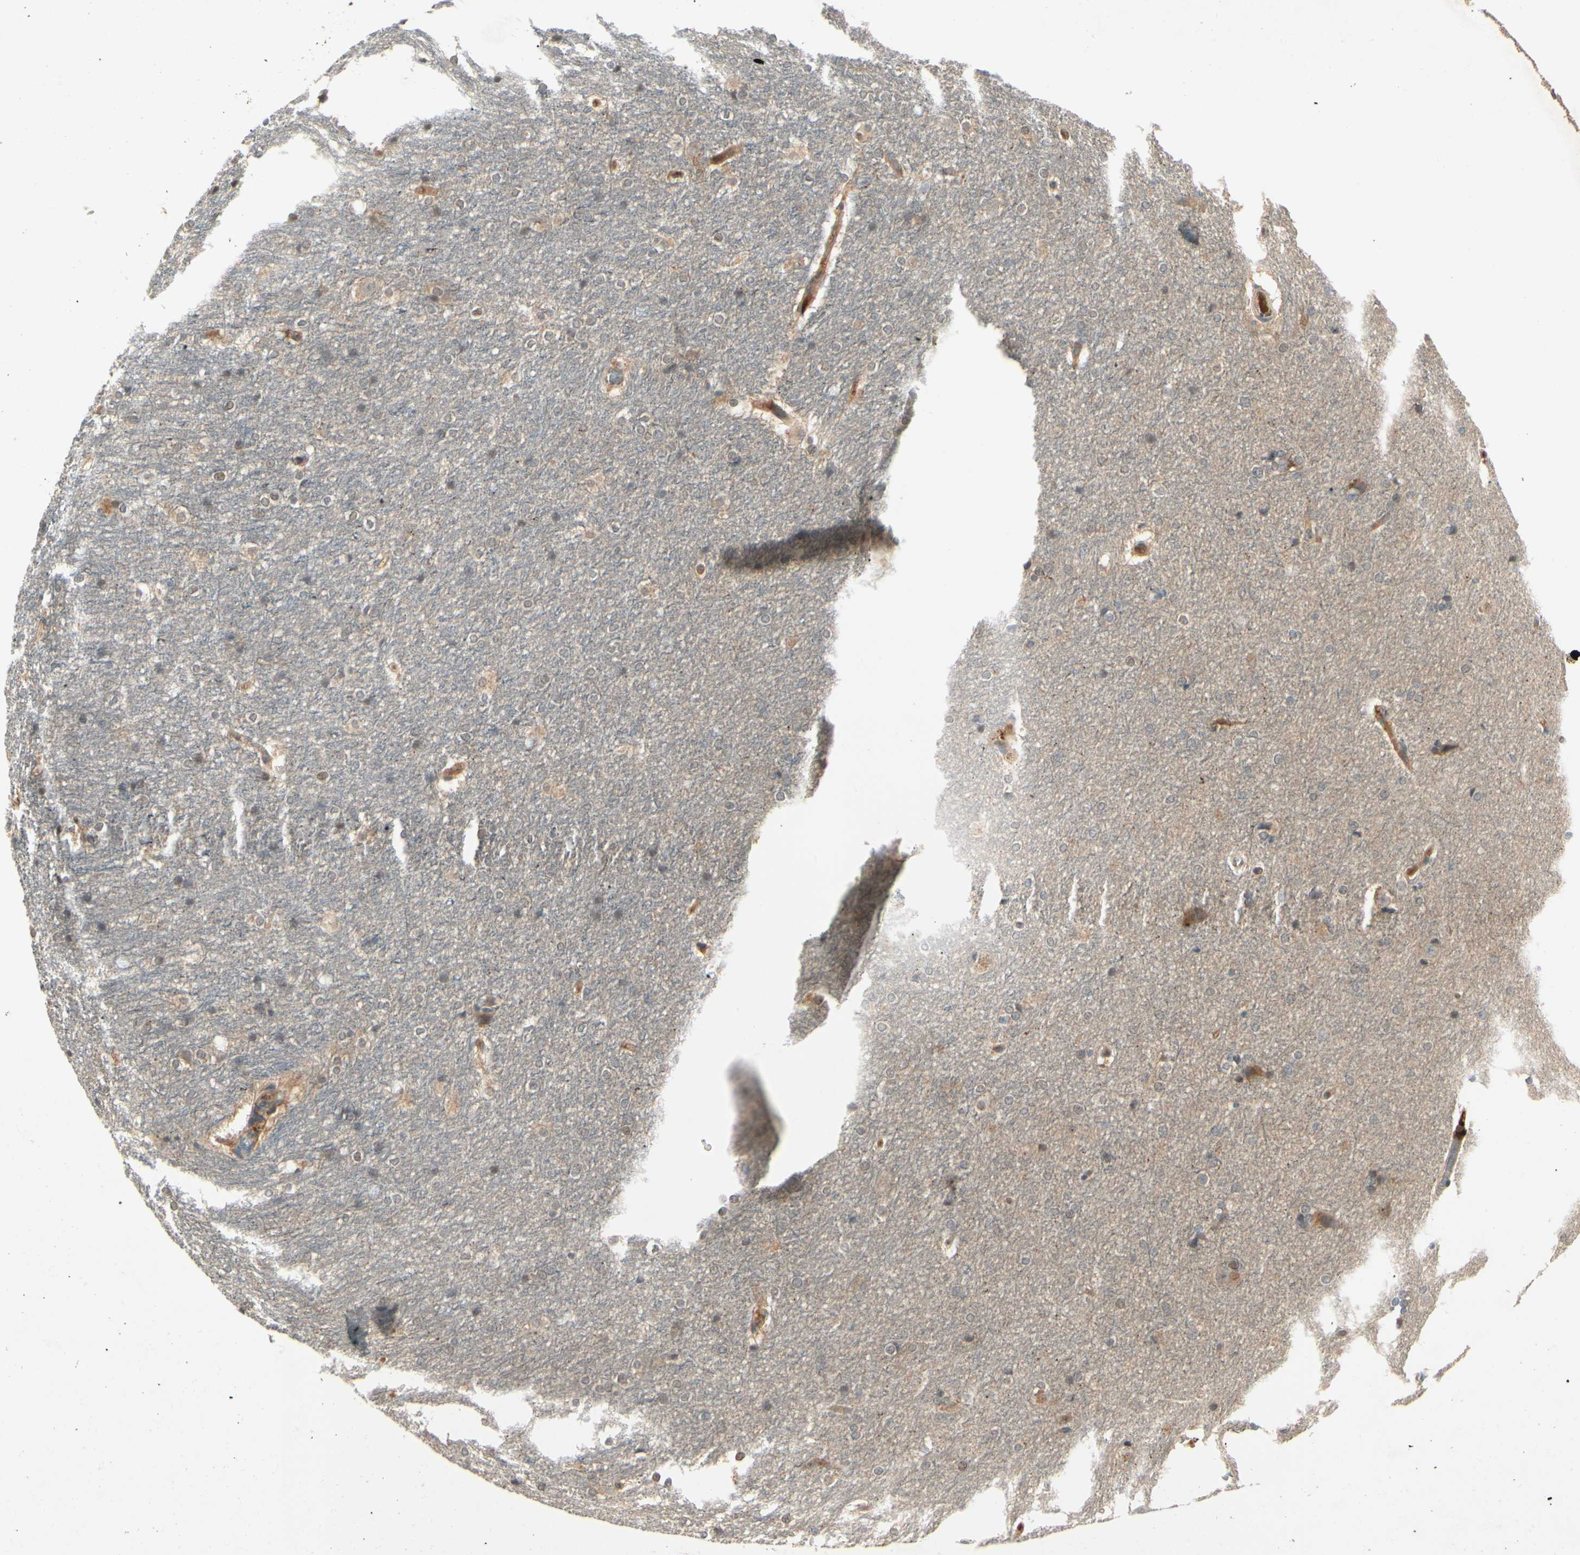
{"staining": {"intensity": "weak", "quantity": "25%-75%", "location": "cytoplasmic/membranous"}, "tissue": "hippocampus", "cell_type": "Glial cells", "image_type": "normal", "snomed": [{"axis": "morphology", "description": "Normal tissue, NOS"}, {"axis": "topography", "description": "Hippocampus"}], "caption": "High-power microscopy captured an IHC micrograph of benign hippocampus, revealing weak cytoplasmic/membranous positivity in approximately 25%-75% of glial cells.", "gene": "RNF14", "patient": {"sex": "female", "age": 19}}